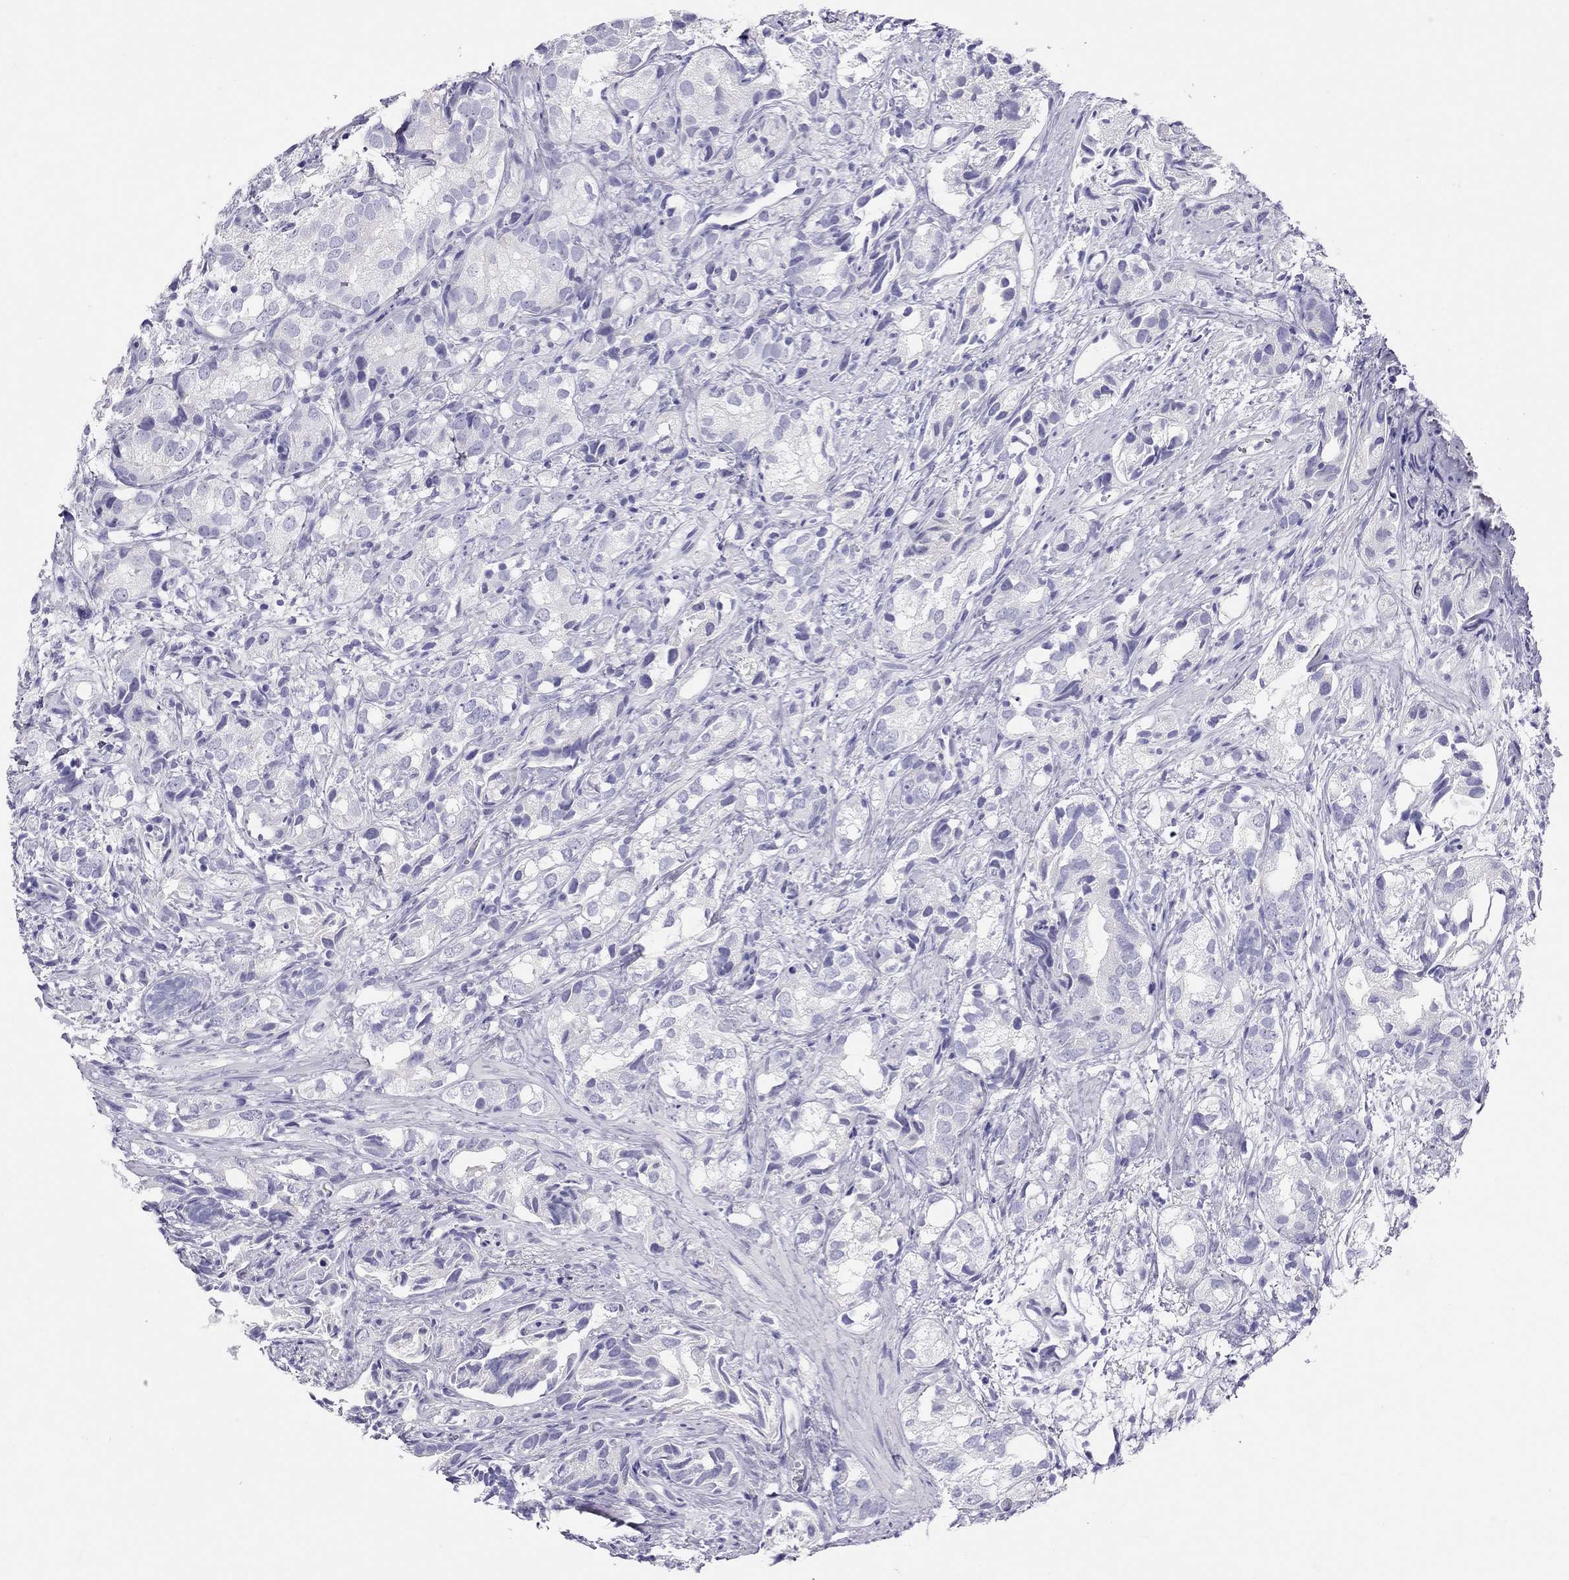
{"staining": {"intensity": "negative", "quantity": "none", "location": "none"}, "tissue": "prostate cancer", "cell_type": "Tumor cells", "image_type": "cancer", "snomed": [{"axis": "morphology", "description": "Adenocarcinoma, High grade"}, {"axis": "topography", "description": "Prostate"}], "caption": "Prostate high-grade adenocarcinoma stained for a protein using immunohistochemistry displays no staining tumor cells.", "gene": "PSMB11", "patient": {"sex": "male", "age": 82}}